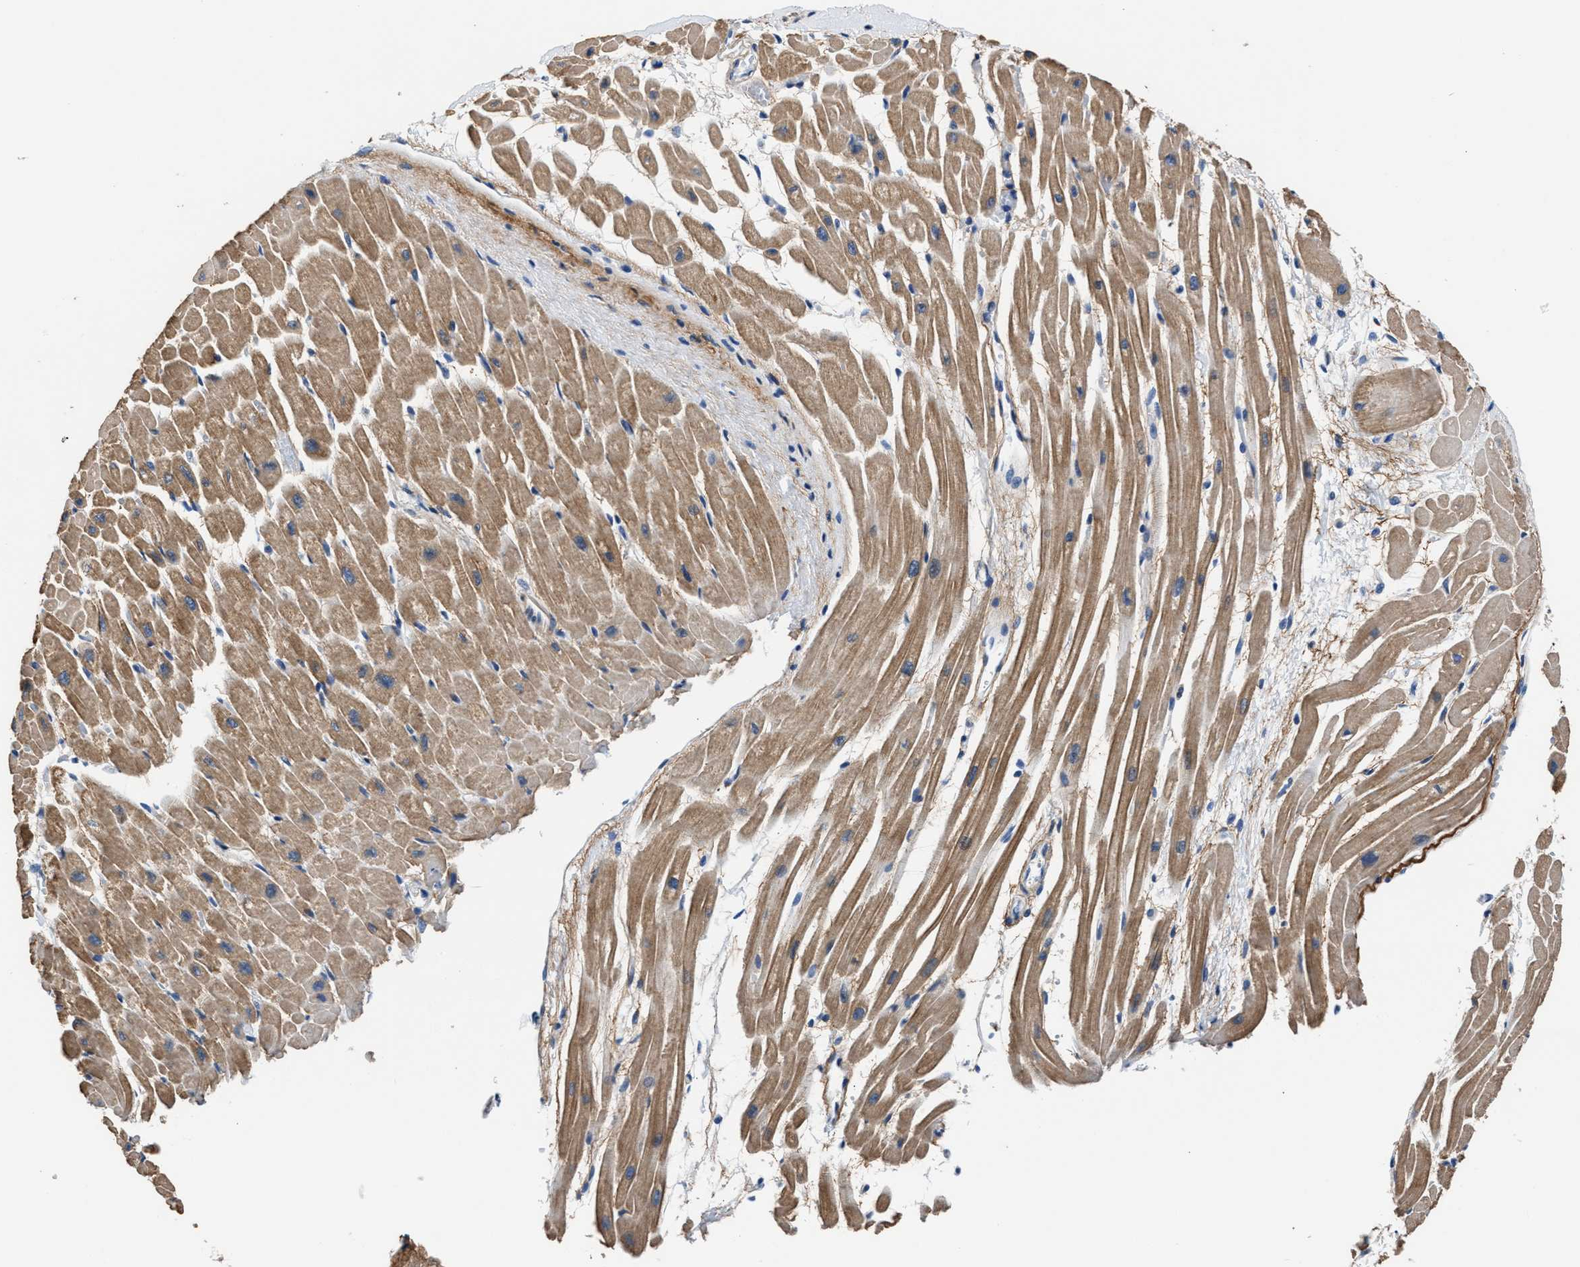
{"staining": {"intensity": "moderate", "quantity": ">75%", "location": "cytoplasmic/membranous"}, "tissue": "heart muscle", "cell_type": "Cardiomyocytes", "image_type": "normal", "snomed": [{"axis": "morphology", "description": "Normal tissue, NOS"}, {"axis": "topography", "description": "Heart"}], "caption": "Immunohistochemical staining of benign heart muscle shows >75% levels of moderate cytoplasmic/membranous protein staining in about >75% of cardiomyocytes. (DAB (3,3'-diaminobenzidine) IHC, brown staining for protein, blue staining for nuclei).", "gene": "MYH3", "patient": {"sex": "male", "age": 45}}